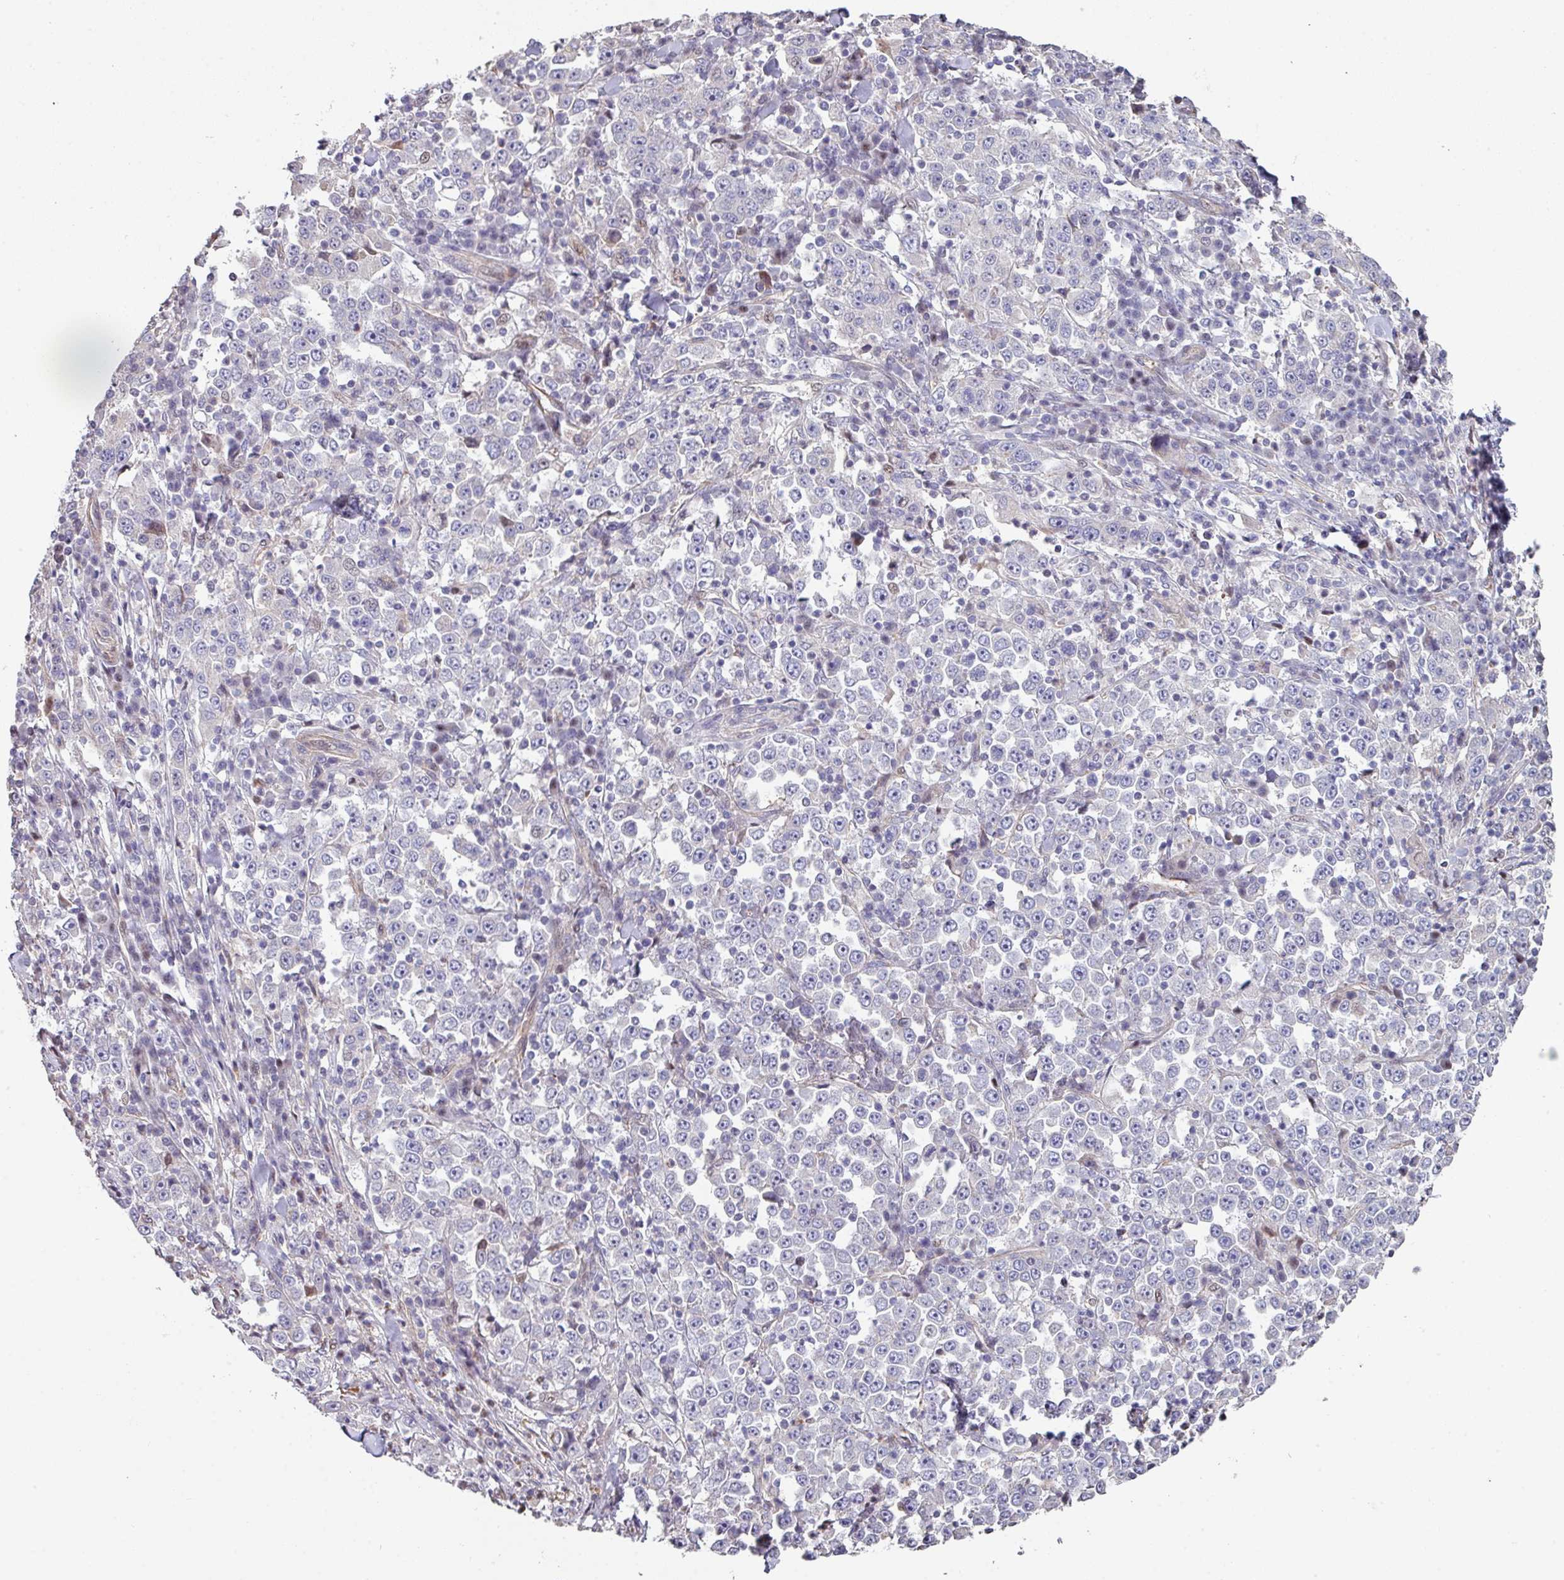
{"staining": {"intensity": "negative", "quantity": "none", "location": "none"}, "tissue": "stomach cancer", "cell_type": "Tumor cells", "image_type": "cancer", "snomed": [{"axis": "morphology", "description": "Normal tissue, NOS"}, {"axis": "morphology", "description": "Adenocarcinoma, NOS"}, {"axis": "topography", "description": "Stomach, upper"}, {"axis": "topography", "description": "Stomach"}], "caption": "An immunohistochemistry (IHC) photomicrograph of stomach cancer (adenocarcinoma) is shown. There is no staining in tumor cells of stomach cancer (adenocarcinoma).", "gene": "ANO9", "patient": {"sex": "male", "age": 59}}